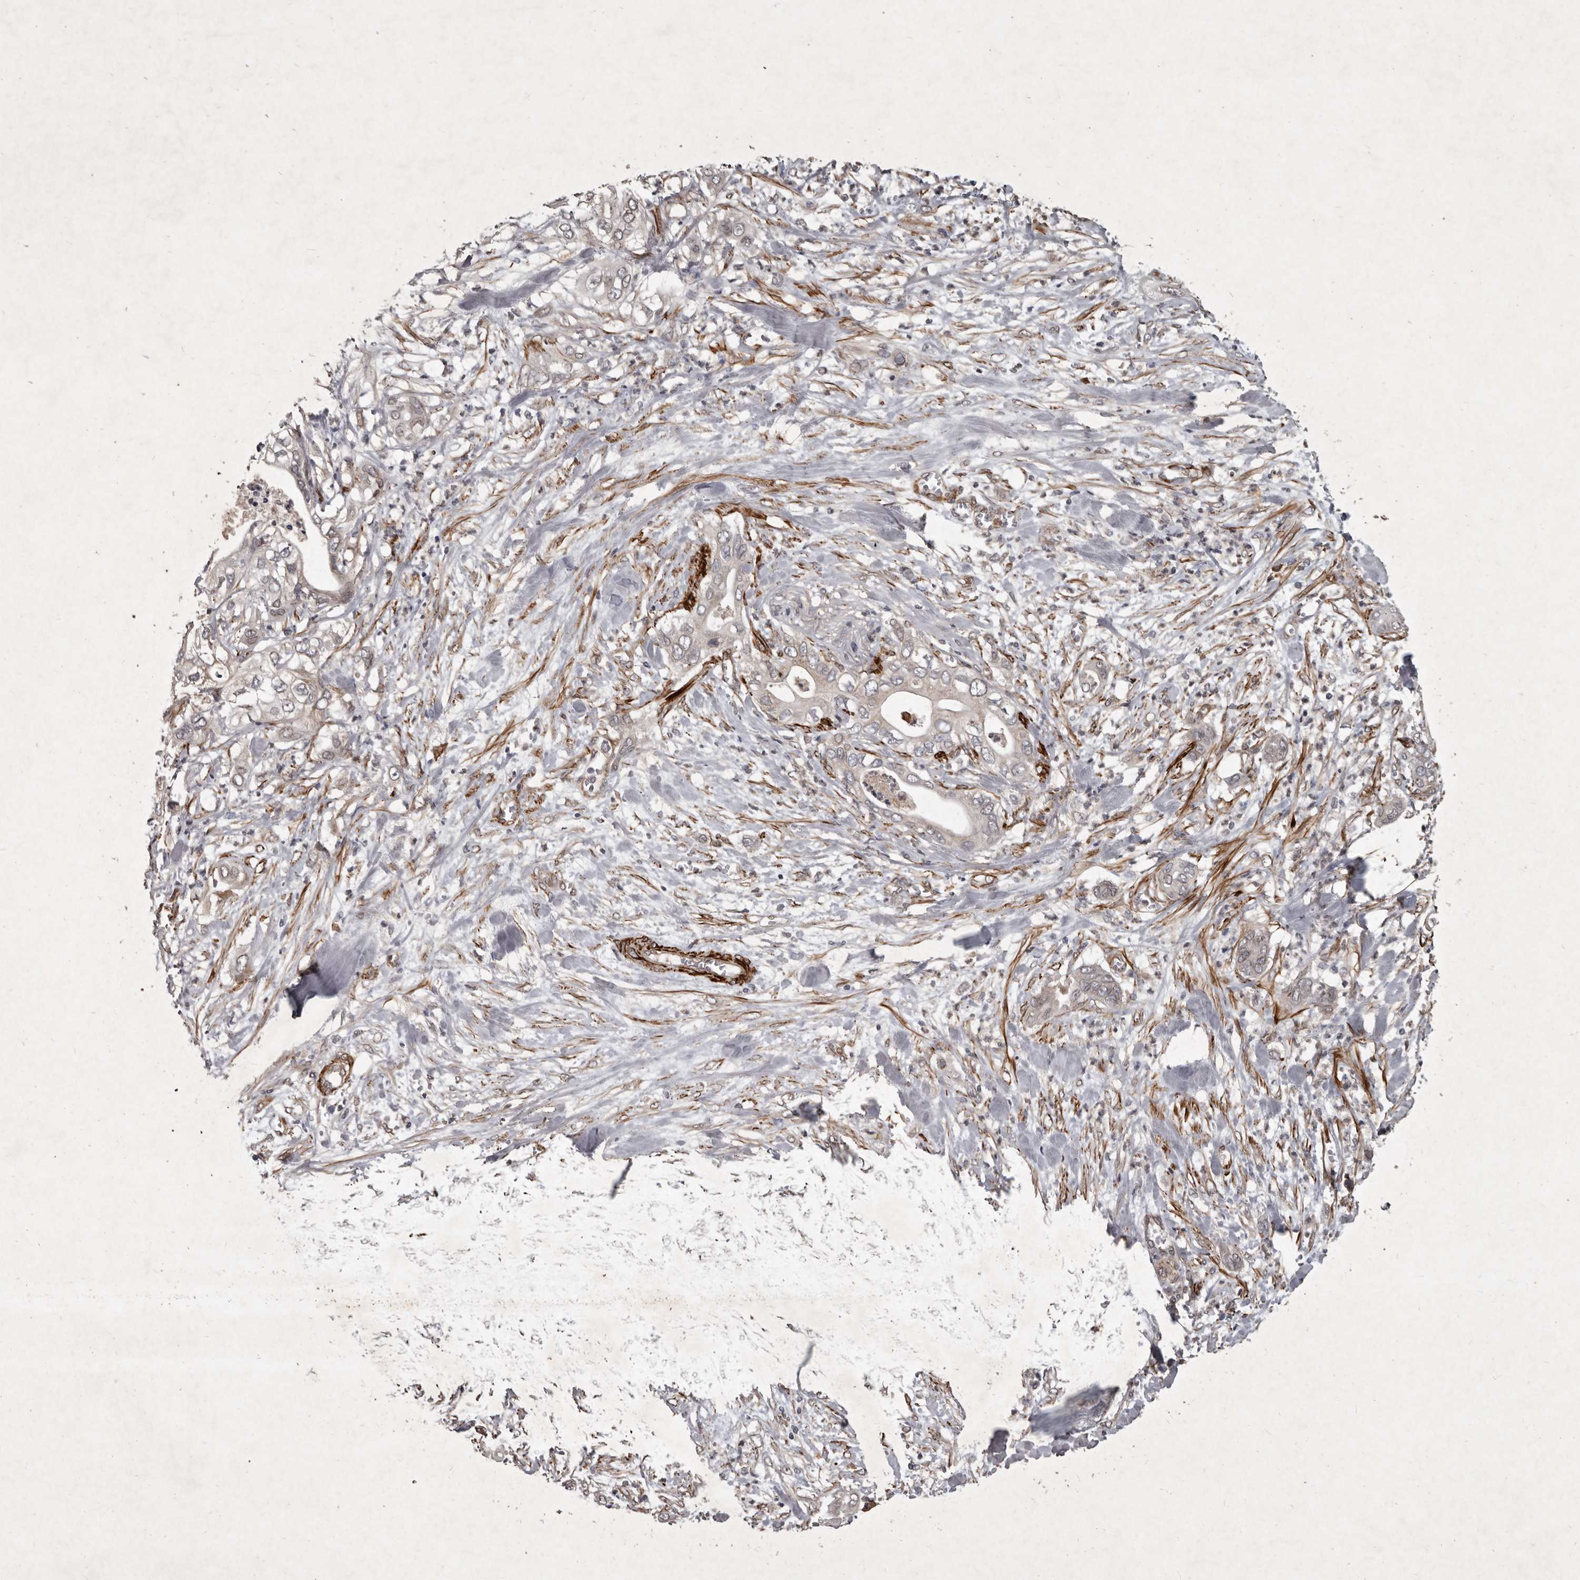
{"staining": {"intensity": "weak", "quantity": "25%-75%", "location": "cytoplasmic/membranous"}, "tissue": "pancreatic cancer", "cell_type": "Tumor cells", "image_type": "cancer", "snomed": [{"axis": "morphology", "description": "Adenocarcinoma, NOS"}, {"axis": "topography", "description": "Pancreas"}], "caption": "Pancreatic cancer tissue demonstrates weak cytoplasmic/membranous expression in approximately 25%-75% of tumor cells", "gene": "MRPS15", "patient": {"sex": "female", "age": 78}}